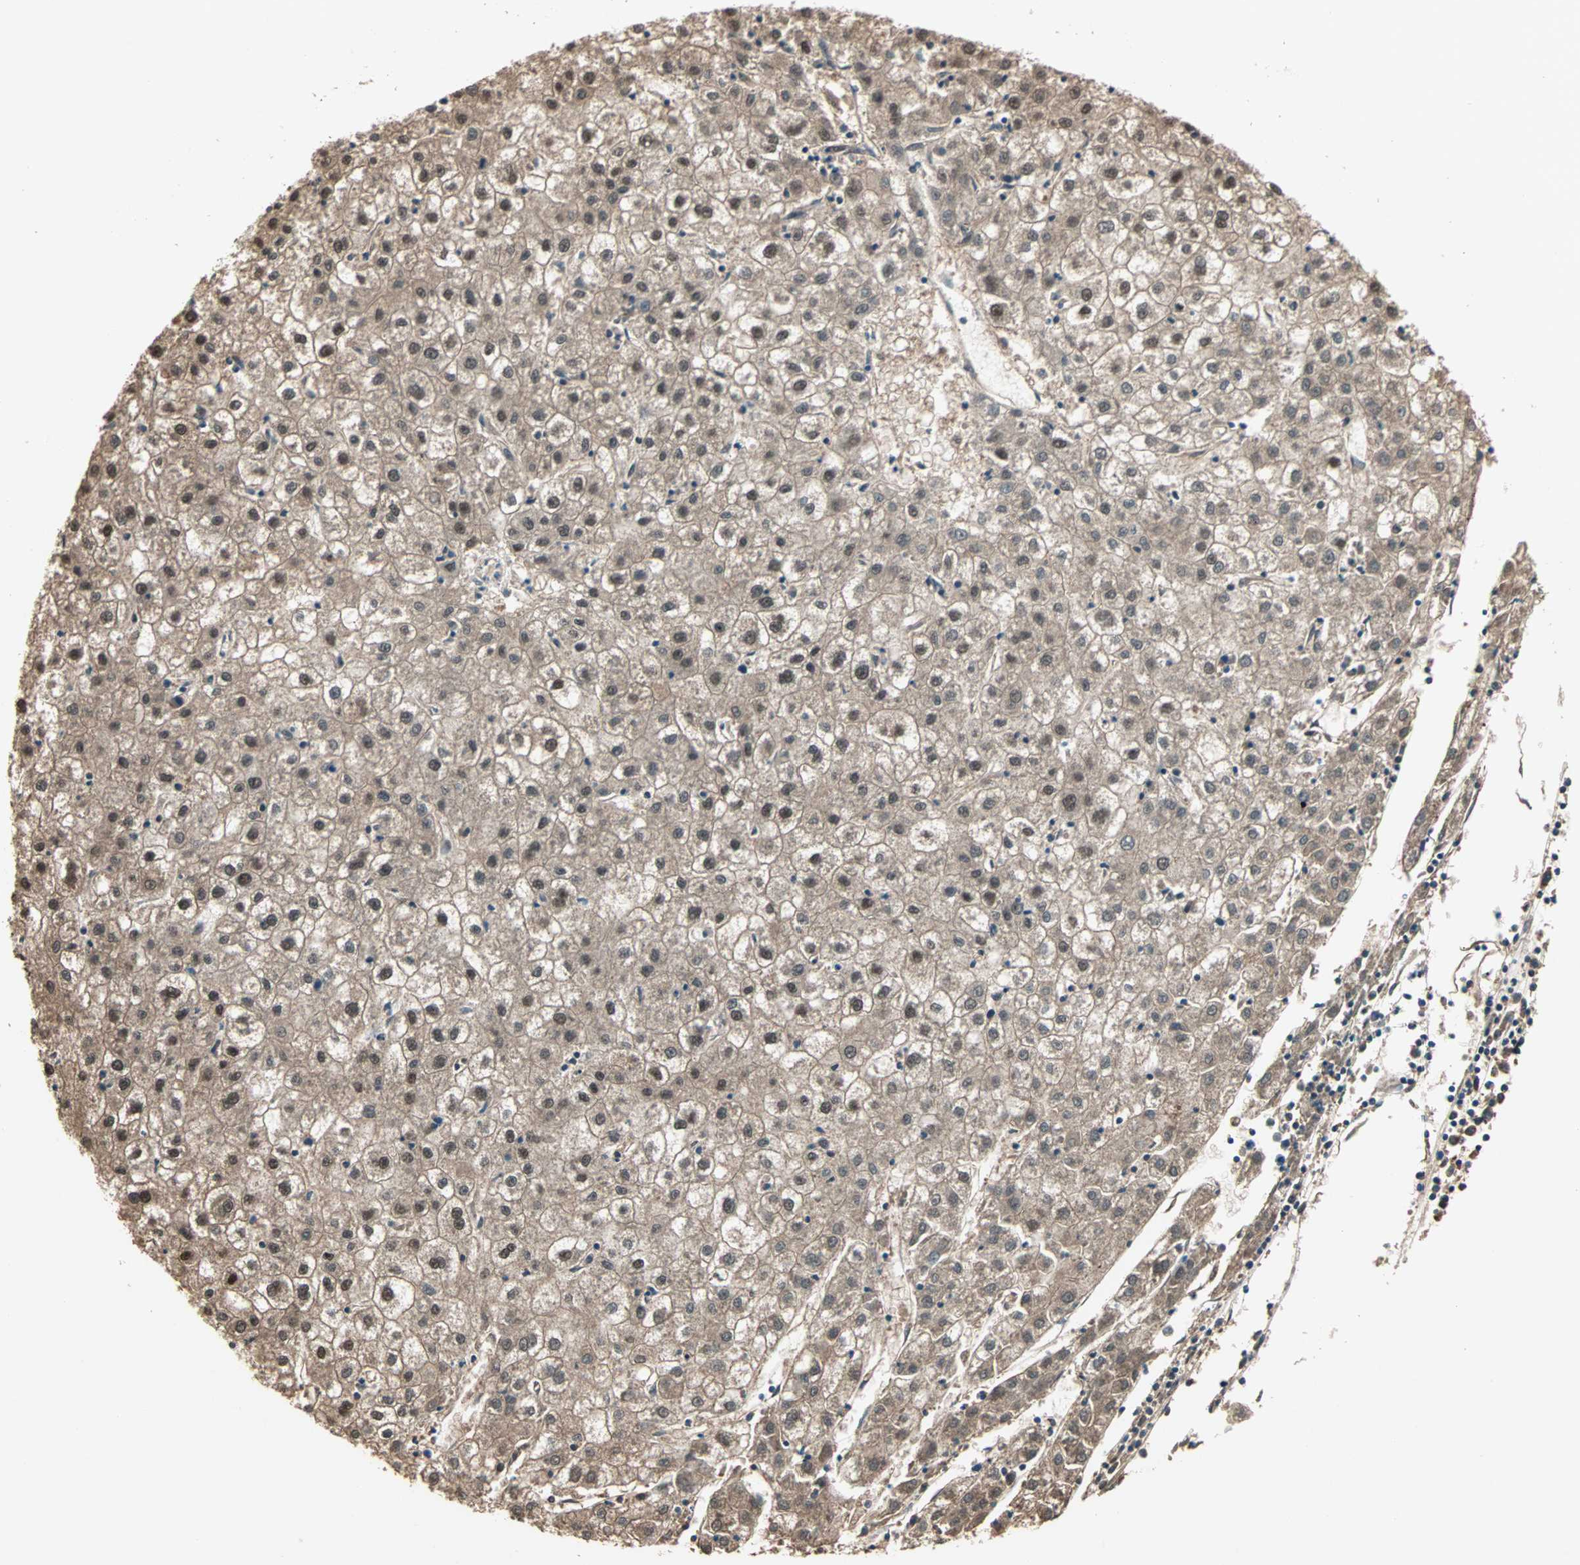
{"staining": {"intensity": "moderate", "quantity": ">75%", "location": "cytoplasmic/membranous,nuclear"}, "tissue": "liver cancer", "cell_type": "Tumor cells", "image_type": "cancer", "snomed": [{"axis": "morphology", "description": "Carcinoma, Hepatocellular, NOS"}, {"axis": "topography", "description": "Liver"}], "caption": "Protein staining exhibits moderate cytoplasmic/membranous and nuclear staining in approximately >75% of tumor cells in liver hepatocellular carcinoma. Using DAB (brown) and hematoxylin (blue) stains, captured at high magnification using brightfield microscopy.", "gene": "ZNF701", "patient": {"sex": "male", "age": 72}}